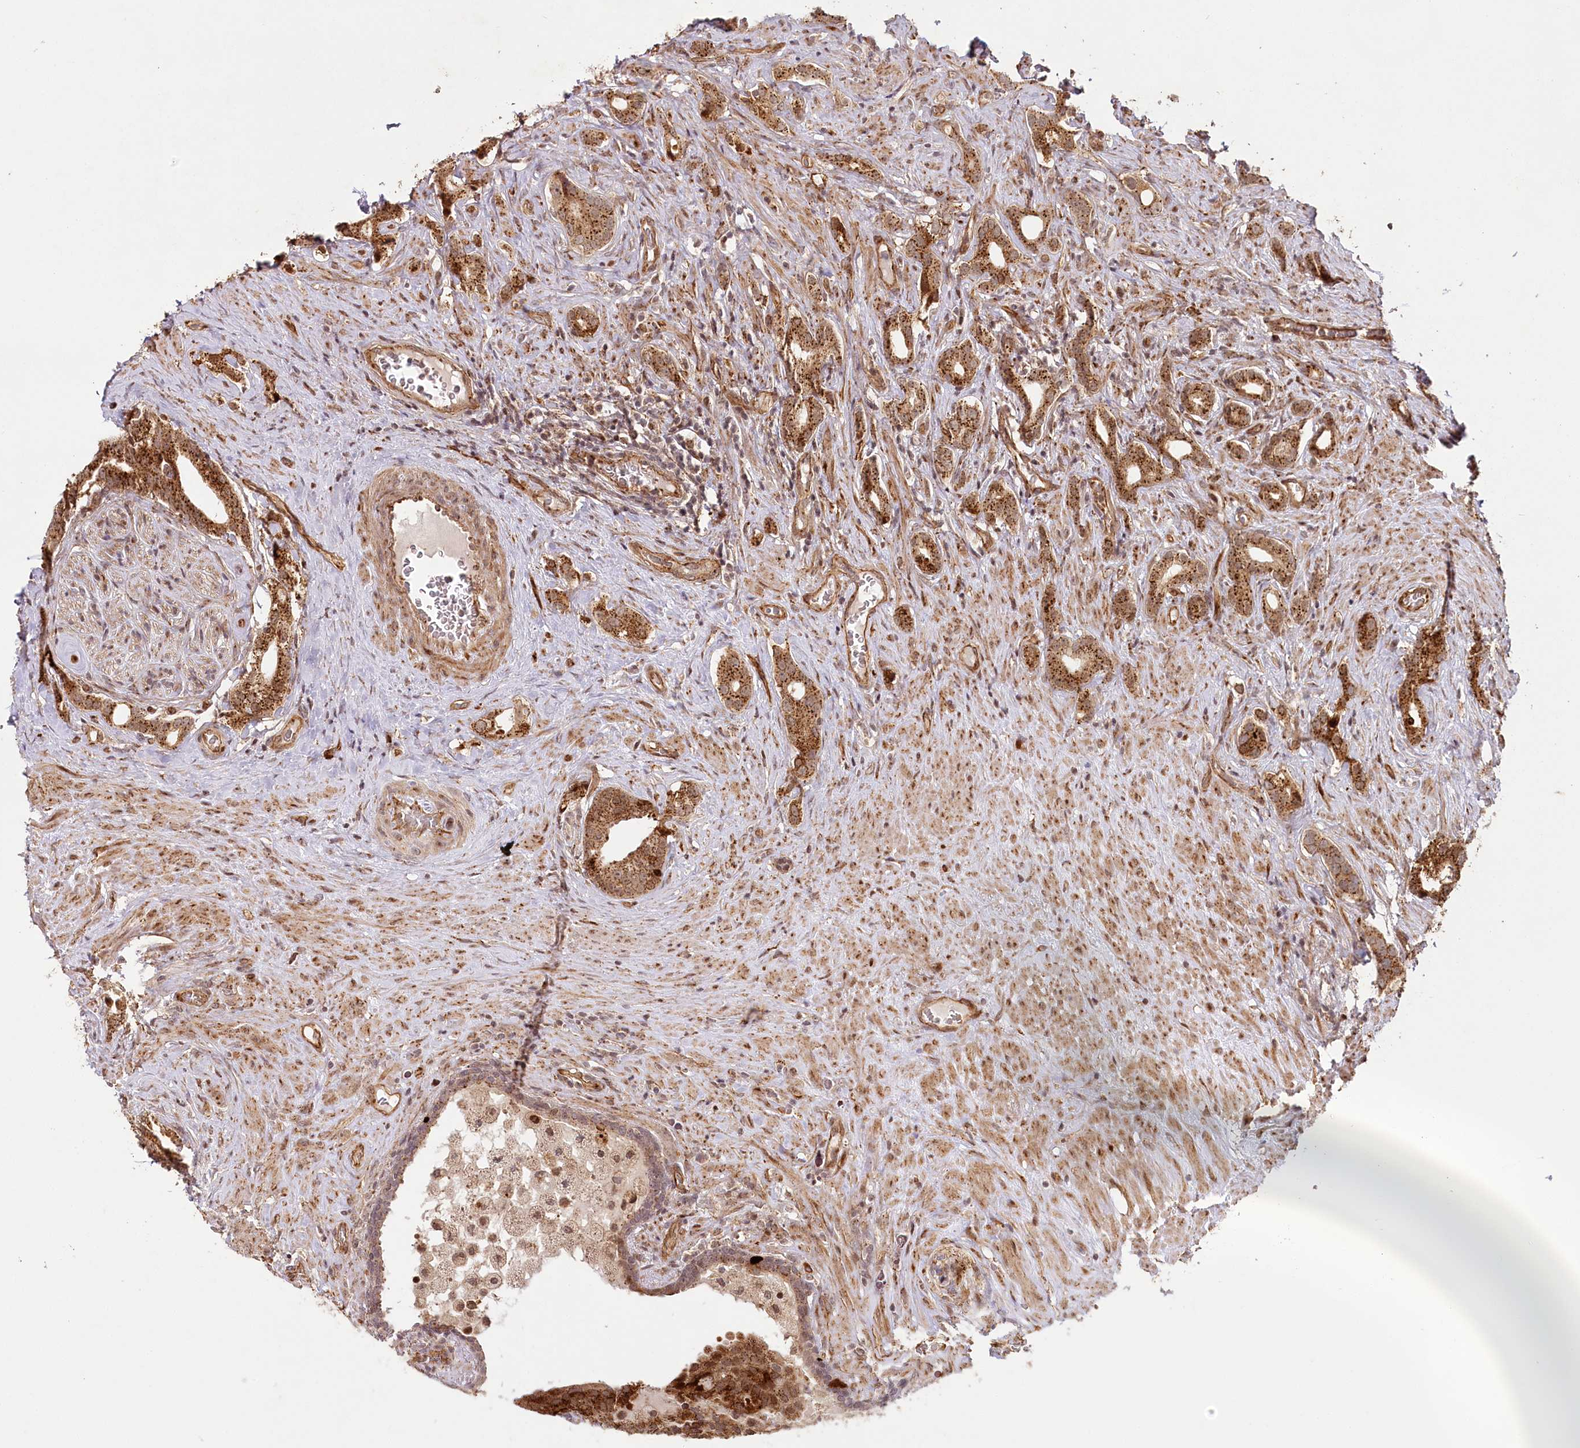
{"staining": {"intensity": "strong", "quantity": ">75%", "location": "cytoplasmic/membranous"}, "tissue": "prostate cancer", "cell_type": "Tumor cells", "image_type": "cancer", "snomed": [{"axis": "morphology", "description": "Adenocarcinoma, Low grade"}, {"axis": "topography", "description": "Prostate"}], "caption": "Human prostate cancer stained for a protein (brown) exhibits strong cytoplasmic/membranous positive positivity in approximately >75% of tumor cells.", "gene": "COPG1", "patient": {"sex": "male", "age": 71}}